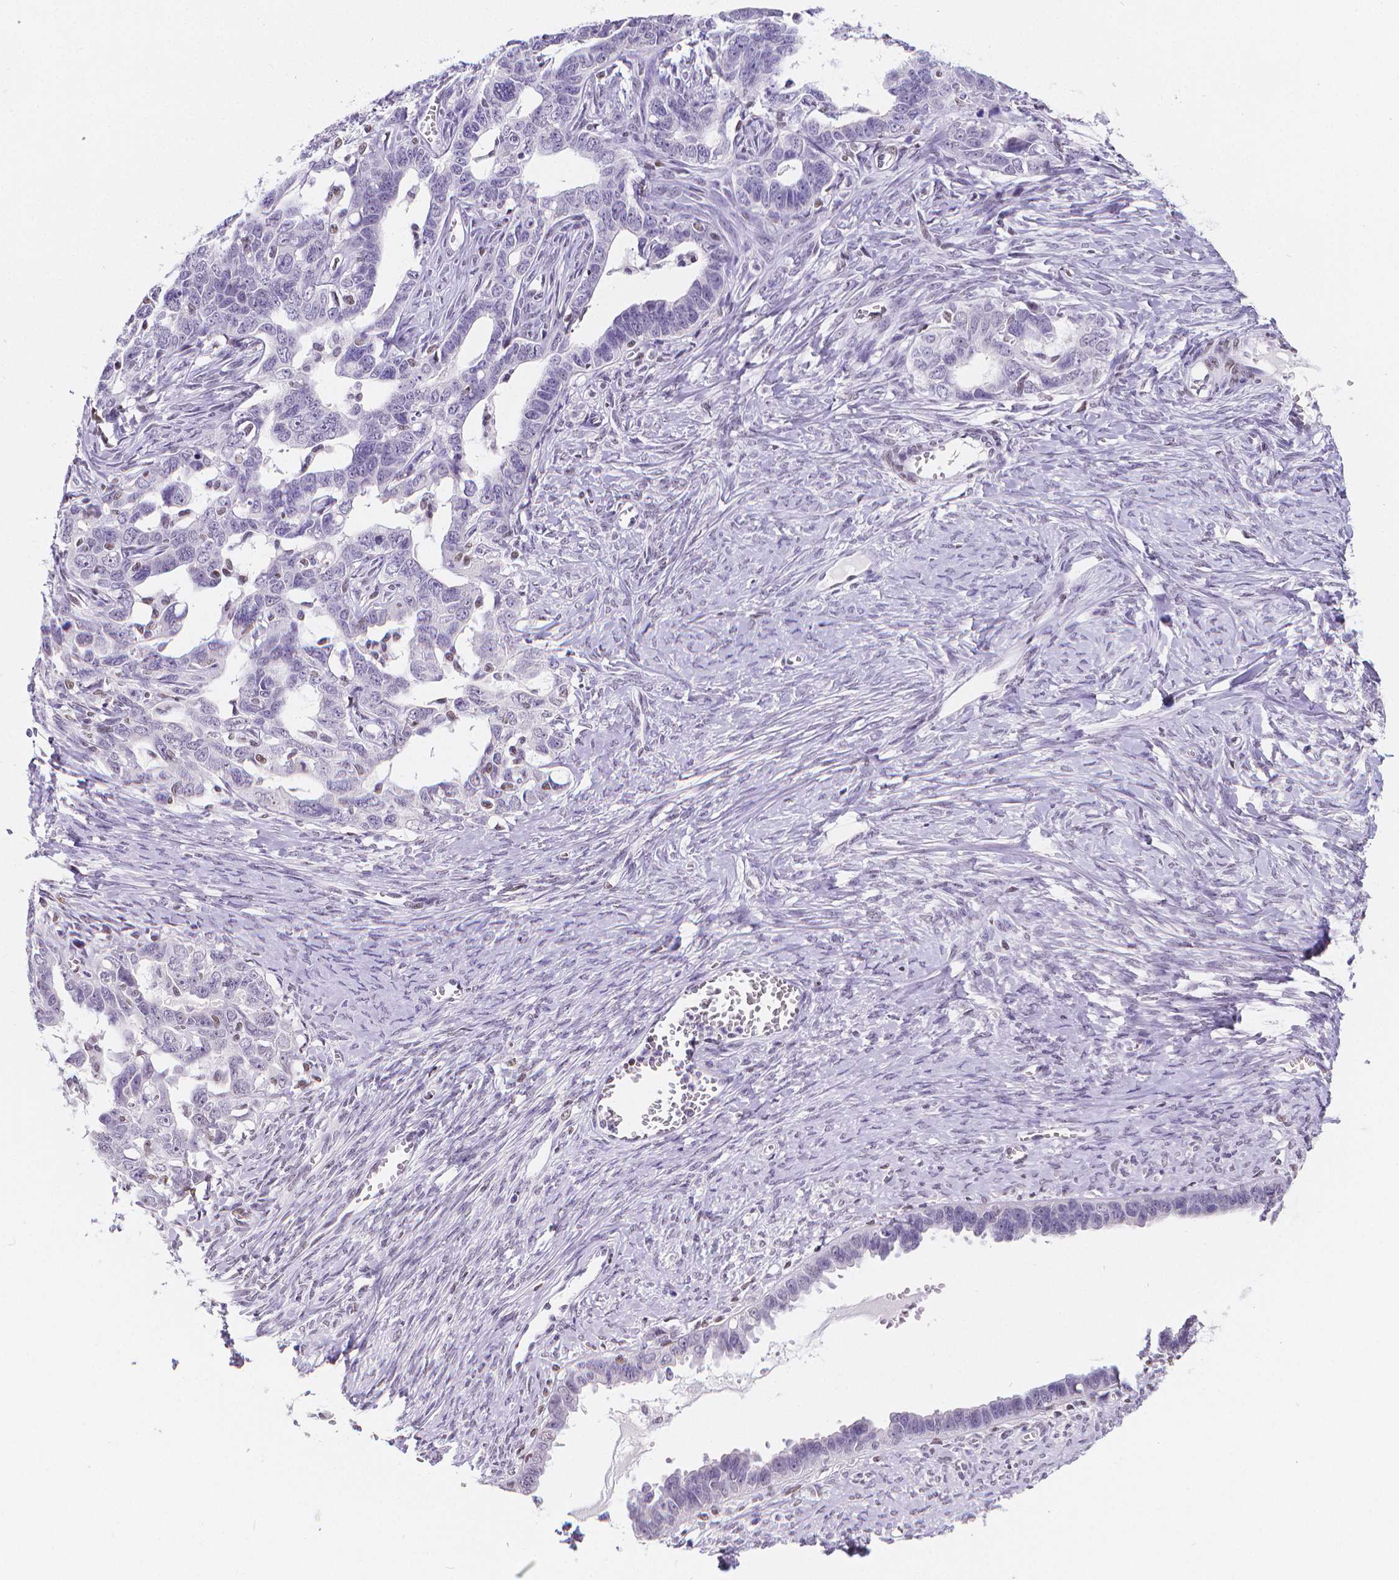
{"staining": {"intensity": "negative", "quantity": "none", "location": "none"}, "tissue": "ovarian cancer", "cell_type": "Tumor cells", "image_type": "cancer", "snomed": [{"axis": "morphology", "description": "Cystadenocarcinoma, serous, NOS"}, {"axis": "topography", "description": "Ovary"}], "caption": "This image is of ovarian cancer stained with immunohistochemistry to label a protein in brown with the nuclei are counter-stained blue. There is no expression in tumor cells.", "gene": "MEF2C", "patient": {"sex": "female", "age": 69}}